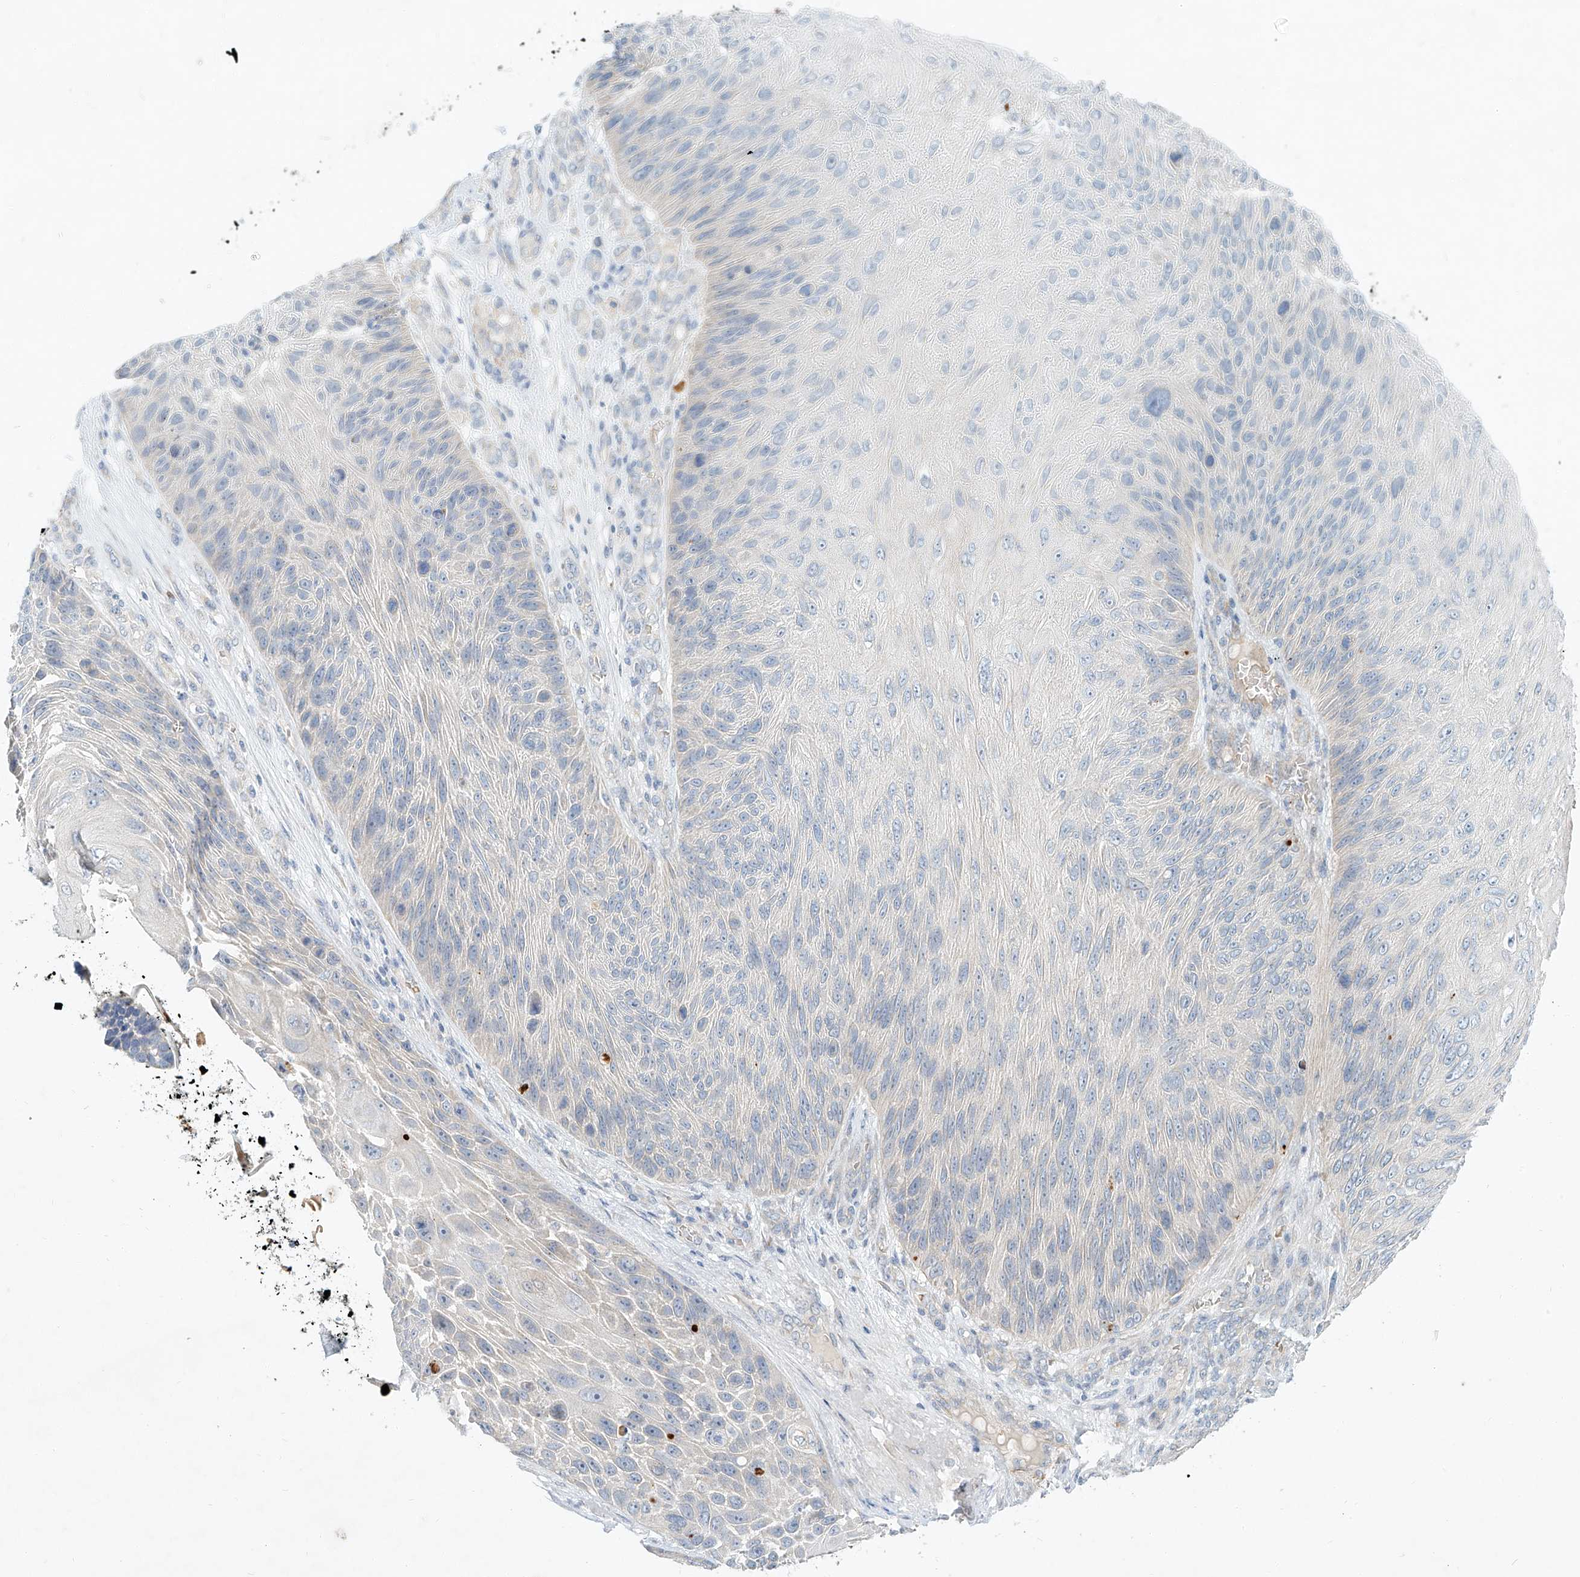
{"staining": {"intensity": "negative", "quantity": "none", "location": "none"}, "tissue": "skin cancer", "cell_type": "Tumor cells", "image_type": "cancer", "snomed": [{"axis": "morphology", "description": "Squamous cell carcinoma, NOS"}, {"axis": "topography", "description": "Skin"}], "caption": "Protein analysis of skin cancer displays no significant expression in tumor cells.", "gene": "SYTL3", "patient": {"sex": "female", "age": 88}}